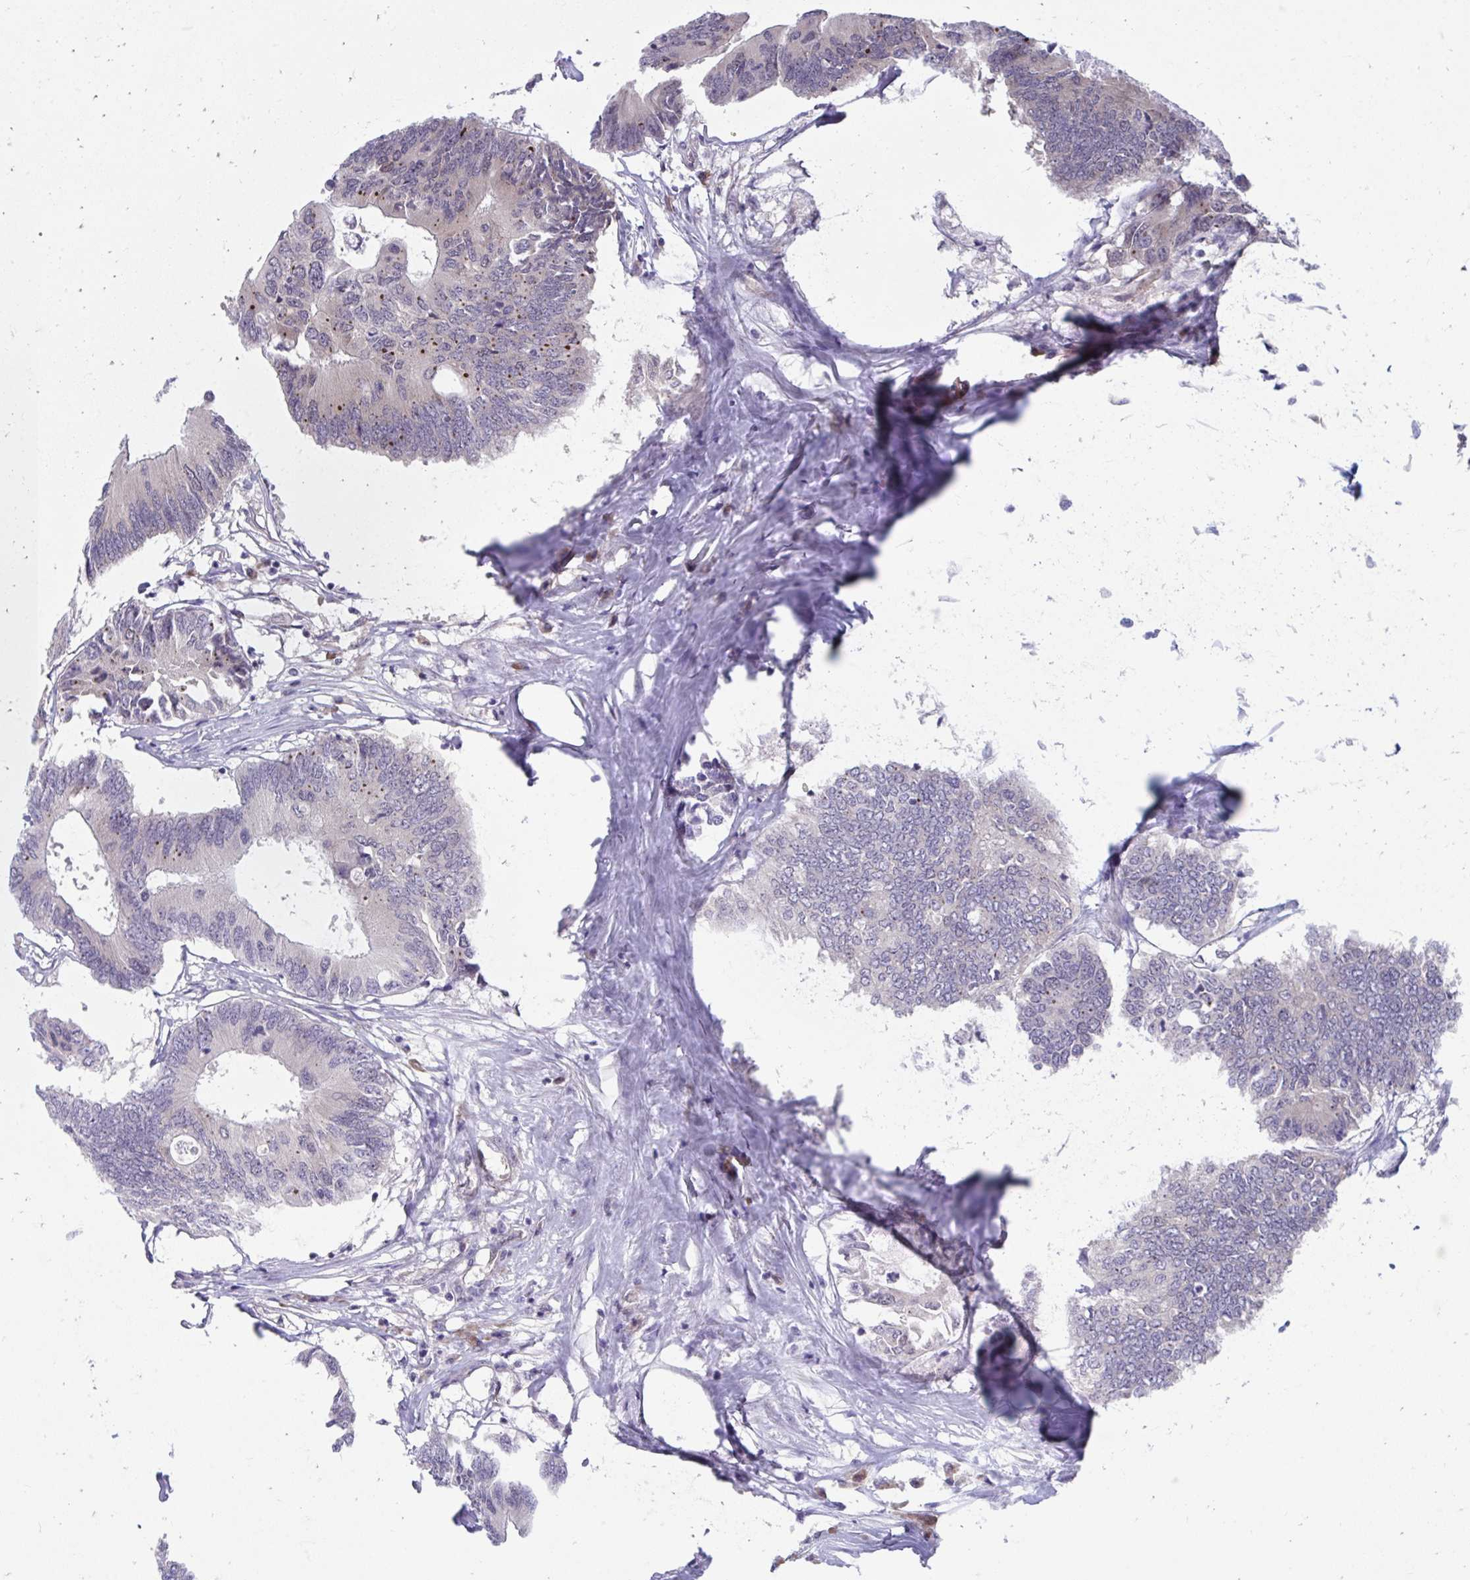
{"staining": {"intensity": "negative", "quantity": "none", "location": "none"}, "tissue": "colorectal cancer", "cell_type": "Tumor cells", "image_type": "cancer", "snomed": [{"axis": "morphology", "description": "Adenocarcinoma, NOS"}, {"axis": "topography", "description": "Colon"}], "caption": "IHC of colorectal cancer reveals no staining in tumor cells. The staining is performed using DAB brown chromogen with nuclei counter-stained in using hematoxylin.", "gene": "SELENON", "patient": {"sex": "male", "age": 71}}